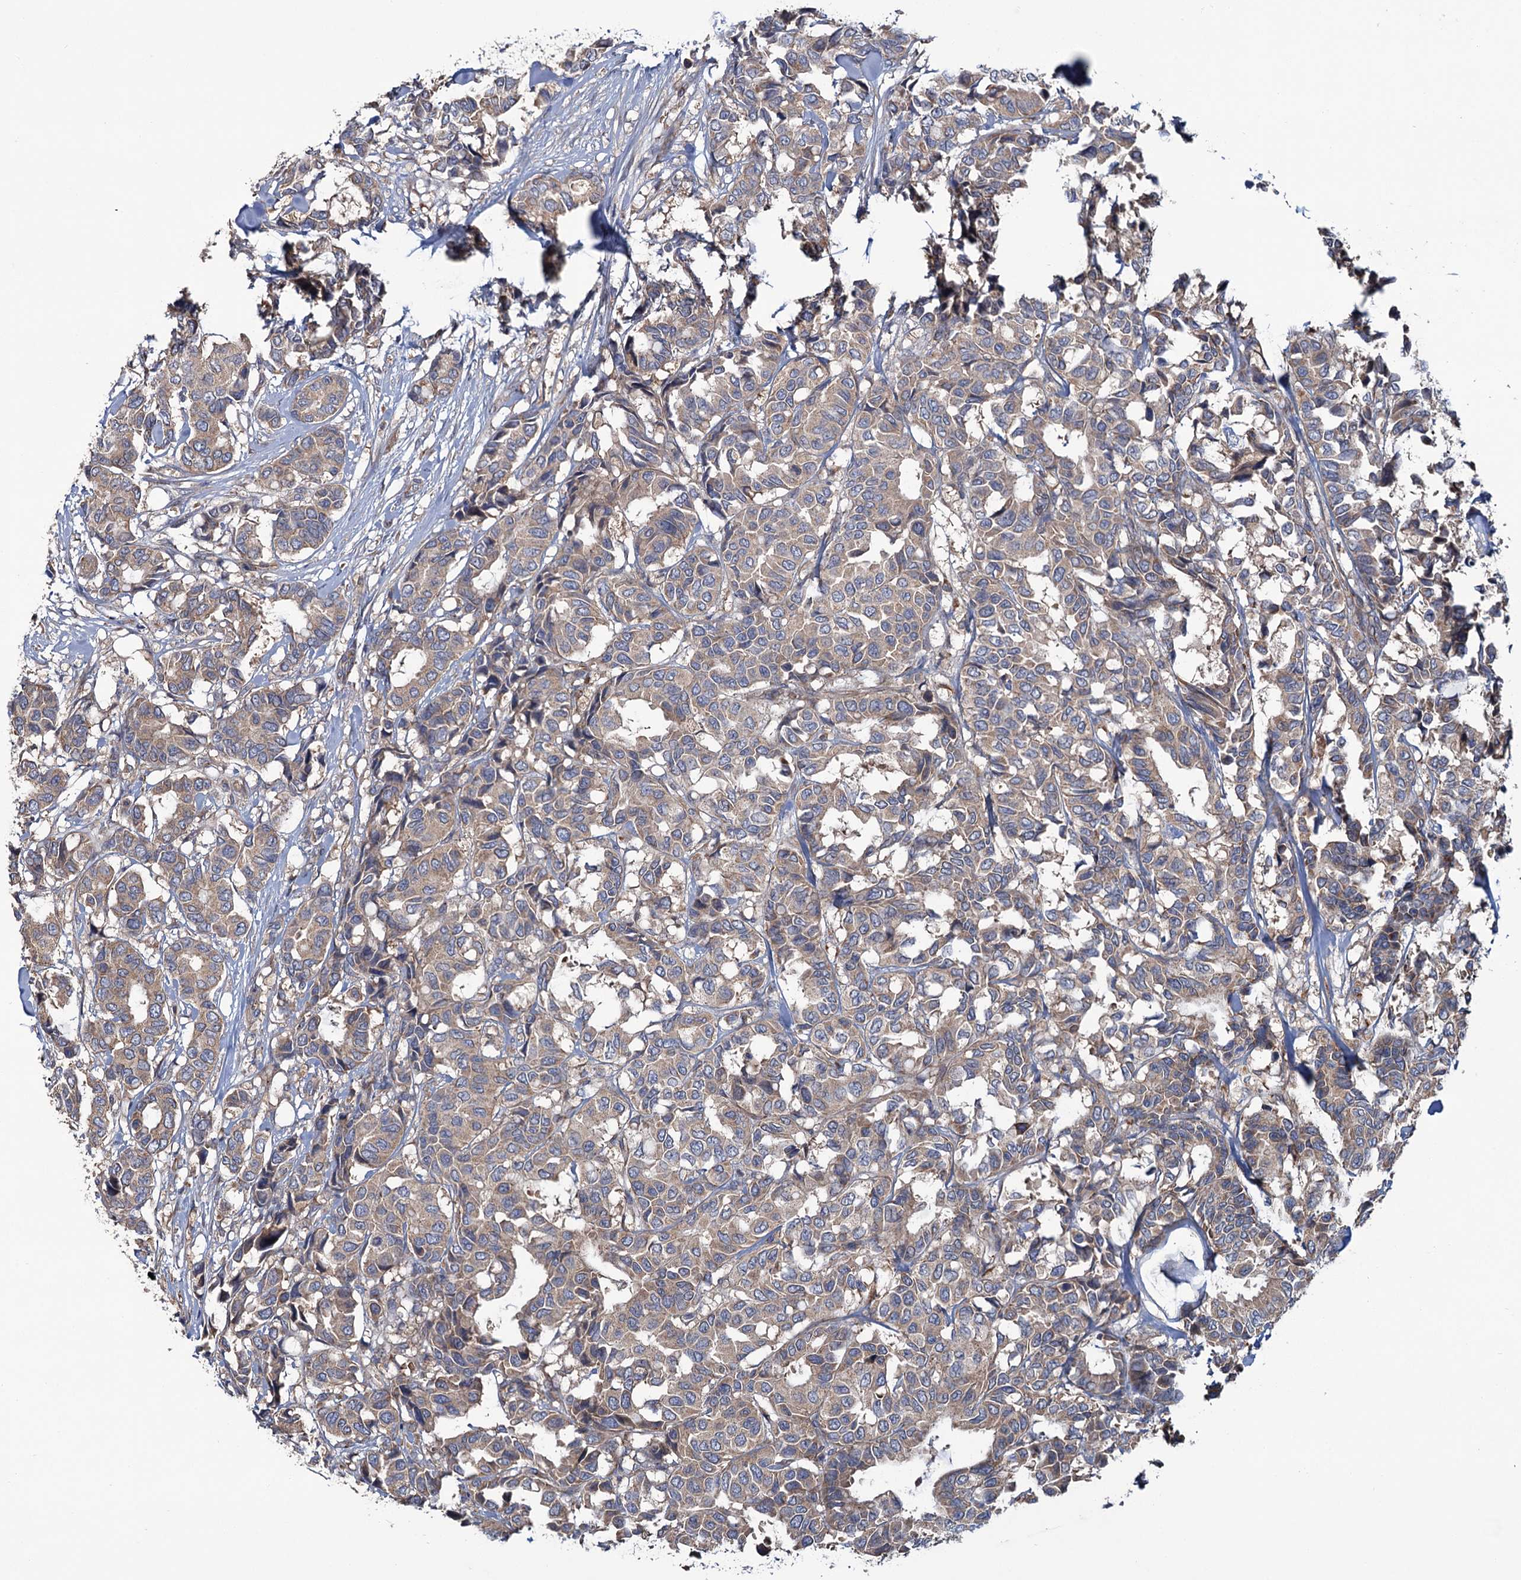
{"staining": {"intensity": "weak", "quantity": ">75%", "location": "cytoplasmic/membranous"}, "tissue": "breast cancer", "cell_type": "Tumor cells", "image_type": "cancer", "snomed": [{"axis": "morphology", "description": "Duct carcinoma"}, {"axis": "topography", "description": "Breast"}], "caption": "About >75% of tumor cells in breast intraductal carcinoma display weak cytoplasmic/membranous protein expression as visualized by brown immunohistochemical staining.", "gene": "MTRR", "patient": {"sex": "female", "age": 87}}